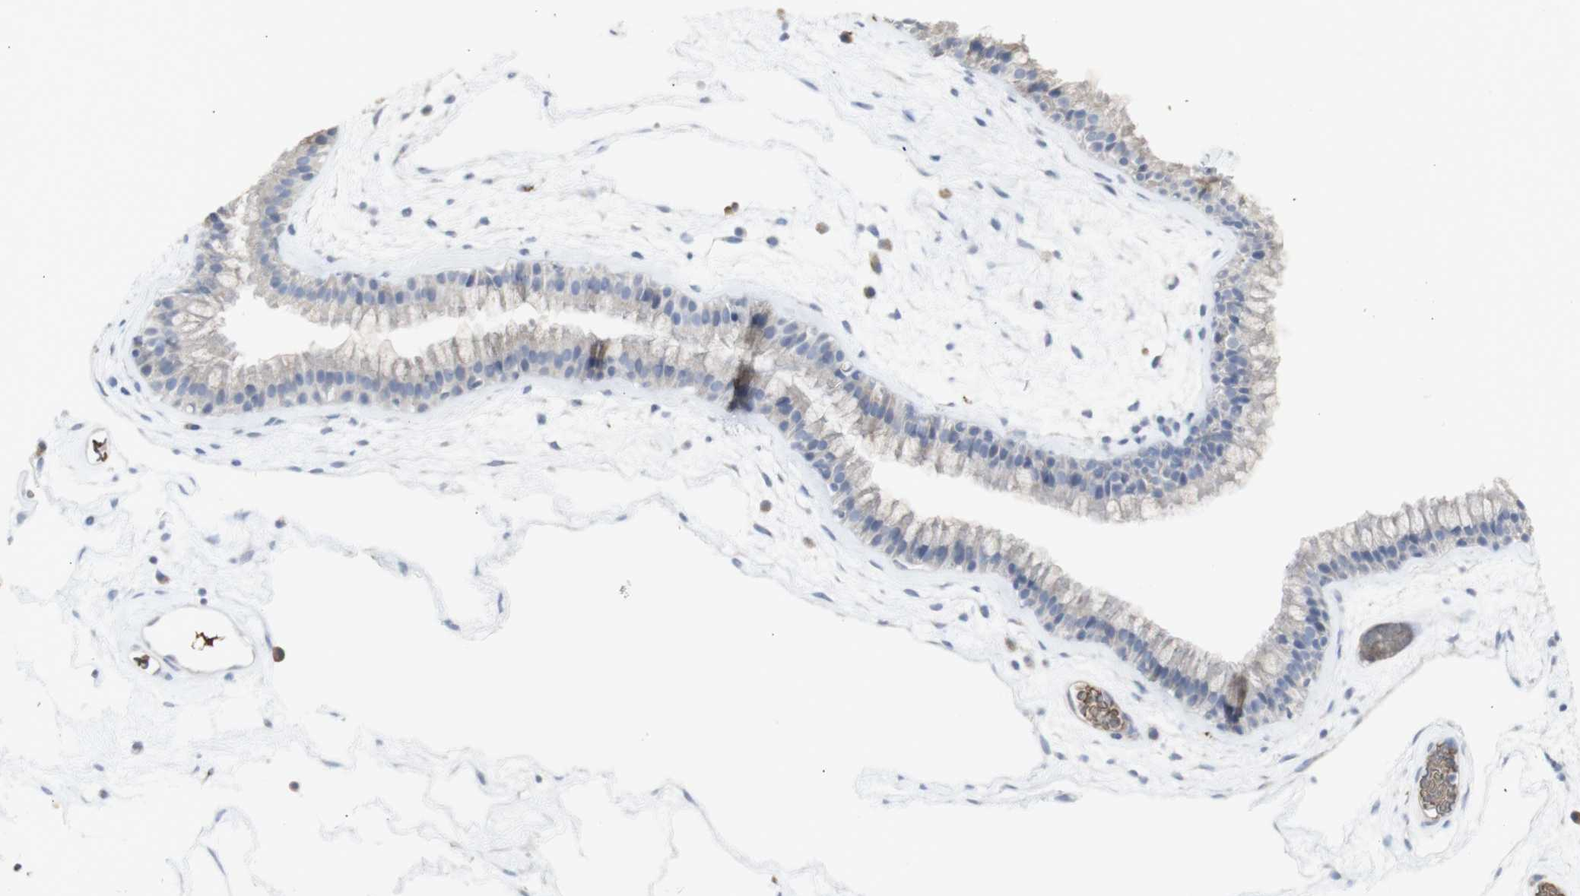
{"staining": {"intensity": "weak", "quantity": ">75%", "location": "cytoplasmic/membranous"}, "tissue": "nasopharynx", "cell_type": "Respiratory epithelial cells", "image_type": "normal", "snomed": [{"axis": "morphology", "description": "Normal tissue, NOS"}, {"axis": "morphology", "description": "Inflammation, NOS"}, {"axis": "topography", "description": "Nasopharynx"}], "caption": "Unremarkable nasopharynx was stained to show a protein in brown. There is low levels of weak cytoplasmic/membranous expression in approximately >75% of respiratory epithelial cells.", "gene": "INS", "patient": {"sex": "male", "age": 48}}